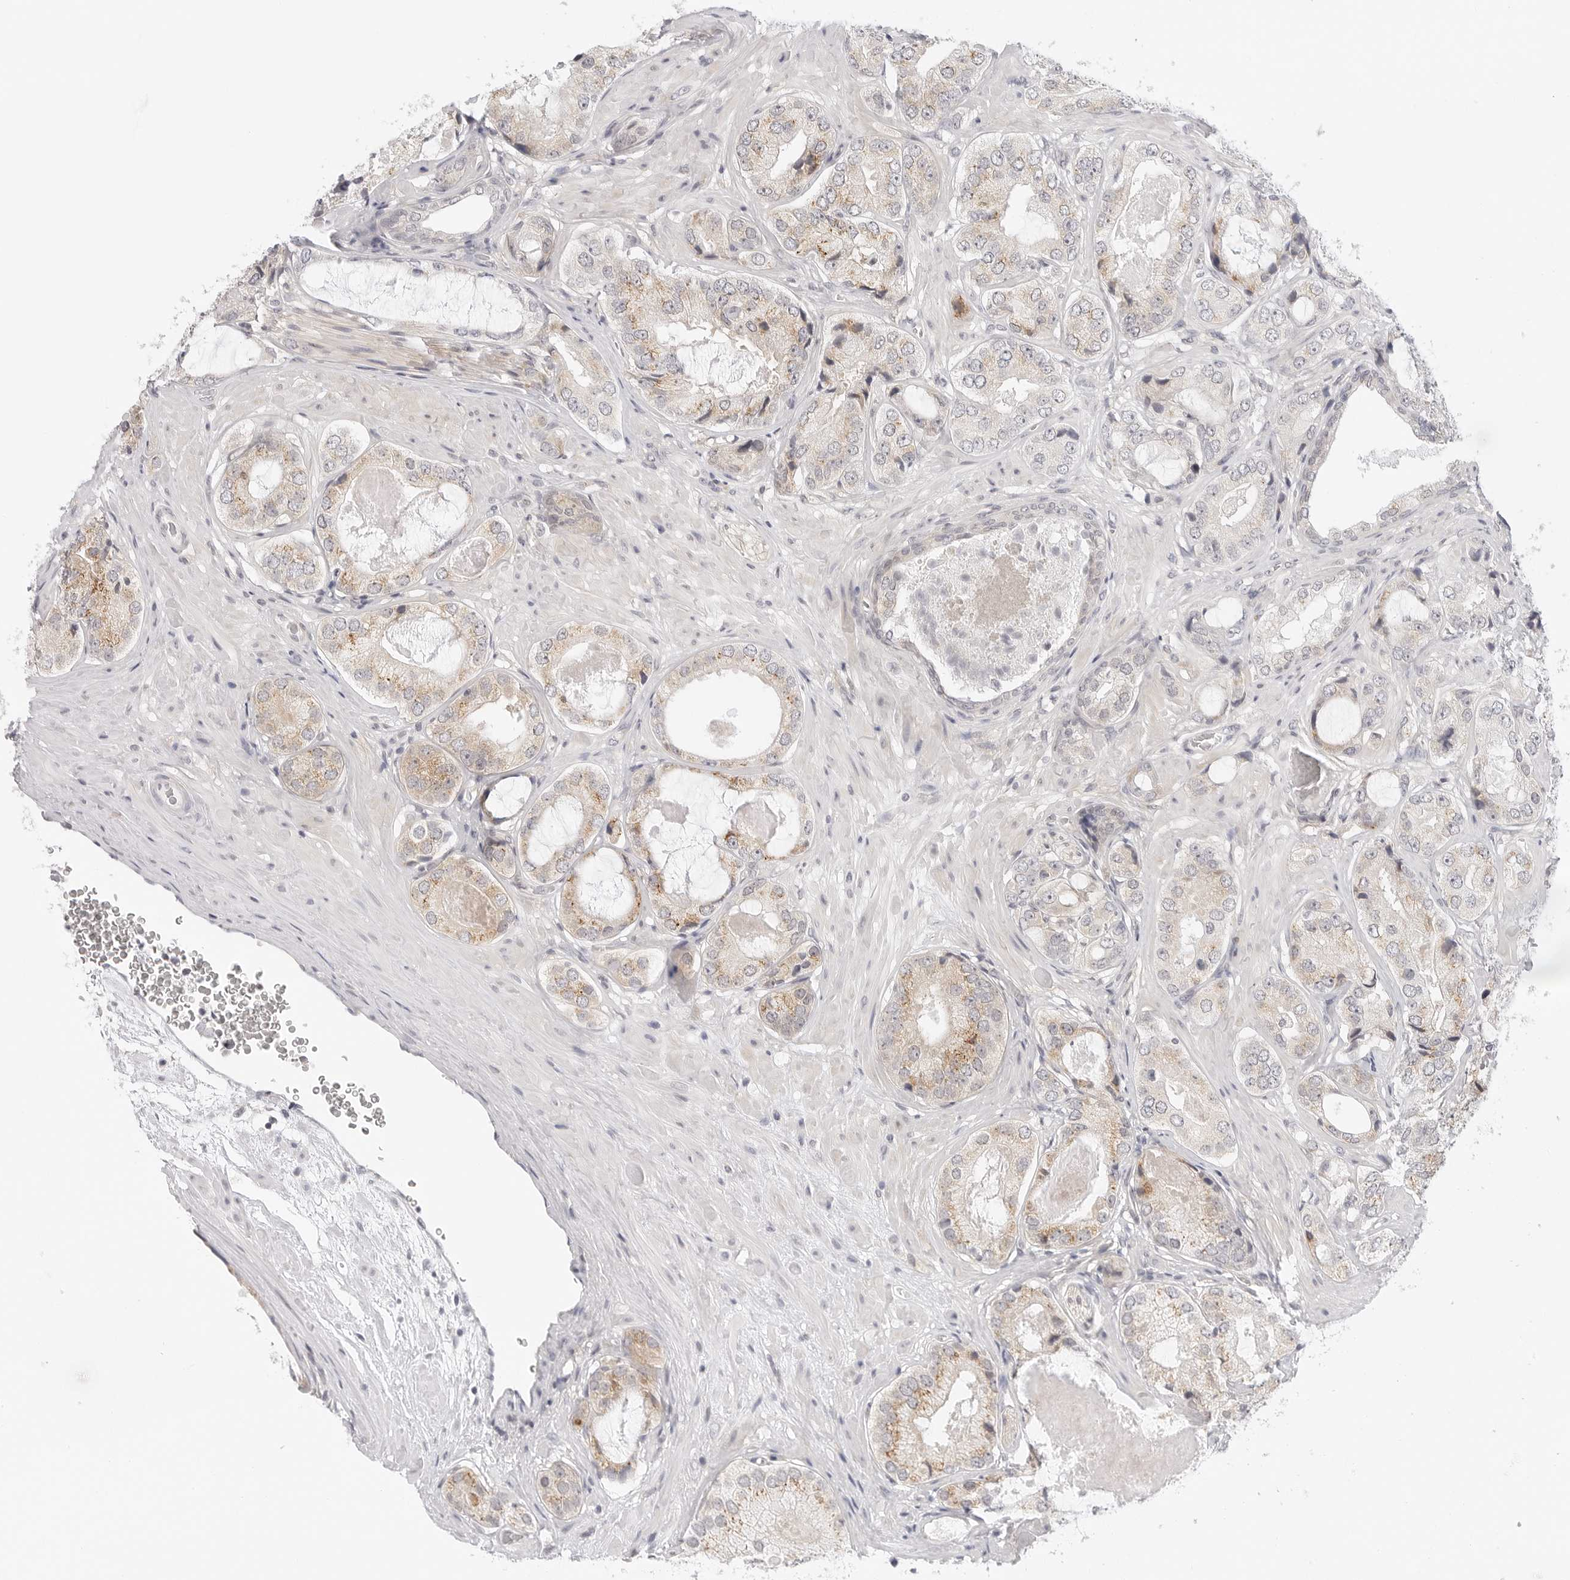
{"staining": {"intensity": "weak", "quantity": "25%-75%", "location": "cytoplasmic/membranous"}, "tissue": "prostate cancer", "cell_type": "Tumor cells", "image_type": "cancer", "snomed": [{"axis": "morphology", "description": "Adenocarcinoma, High grade"}, {"axis": "topography", "description": "Prostate"}], "caption": "Immunohistochemistry histopathology image of human prostate high-grade adenocarcinoma stained for a protein (brown), which reveals low levels of weak cytoplasmic/membranous expression in approximately 25%-75% of tumor cells.", "gene": "TCP1", "patient": {"sex": "male", "age": 59}}